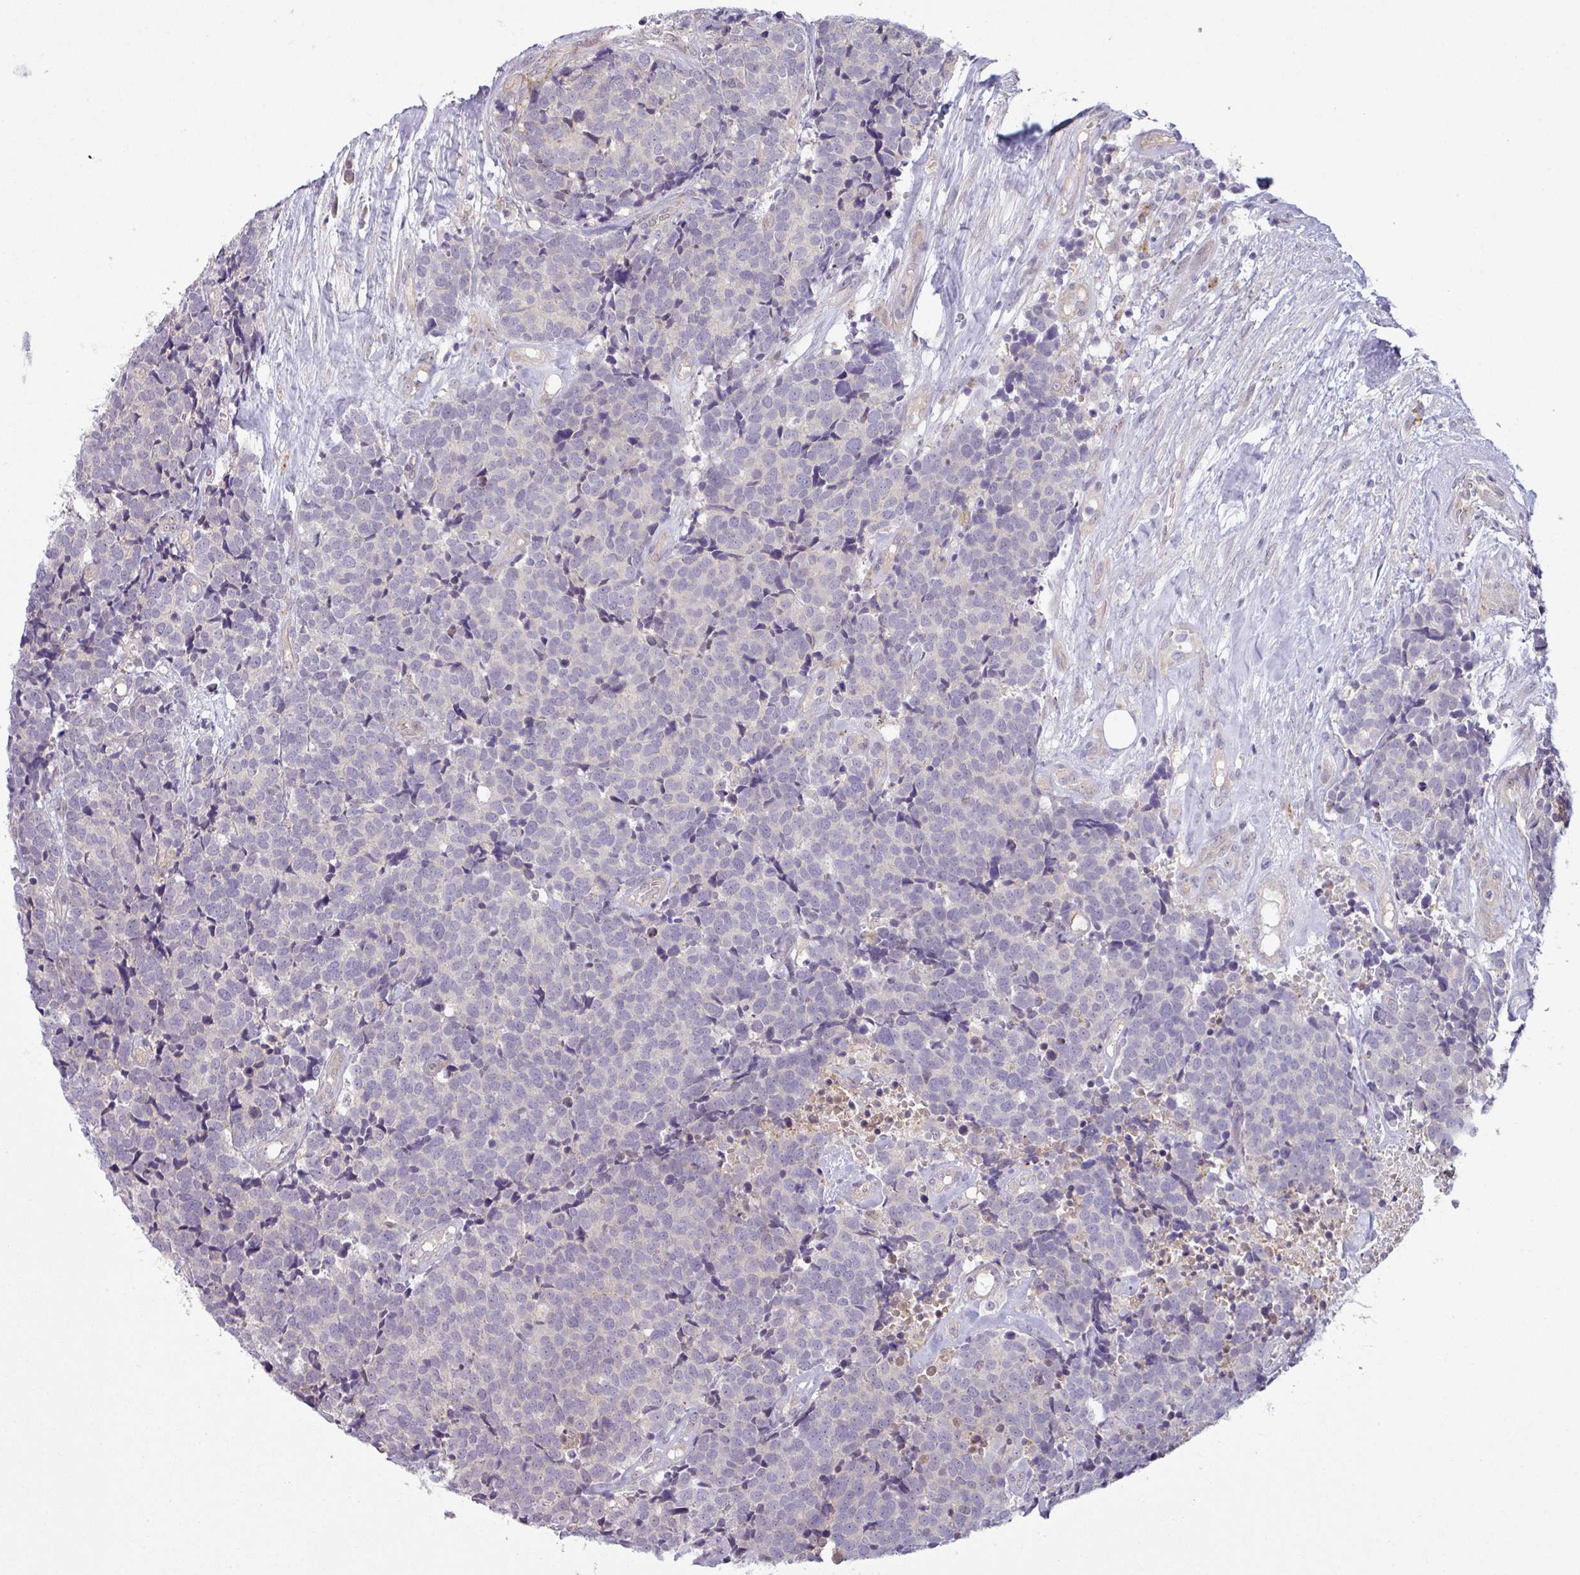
{"staining": {"intensity": "negative", "quantity": "none", "location": "none"}, "tissue": "carcinoid", "cell_type": "Tumor cells", "image_type": "cancer", "snomed": [{"axis": "morphology", "description": "Carcinoid, malignant, NOS"}, {"axis": "topography", "description": "Skin"}], "caption": "Immunohistochemistry image of neoplastic tissue: human carcinoid (malignant) stained with DAB (3,3'-diaminobenzidine) shows no significant protein staining in tumor cells.", "gene": "CCDC144A", "patient": {"sex": "female", "age": 79}}